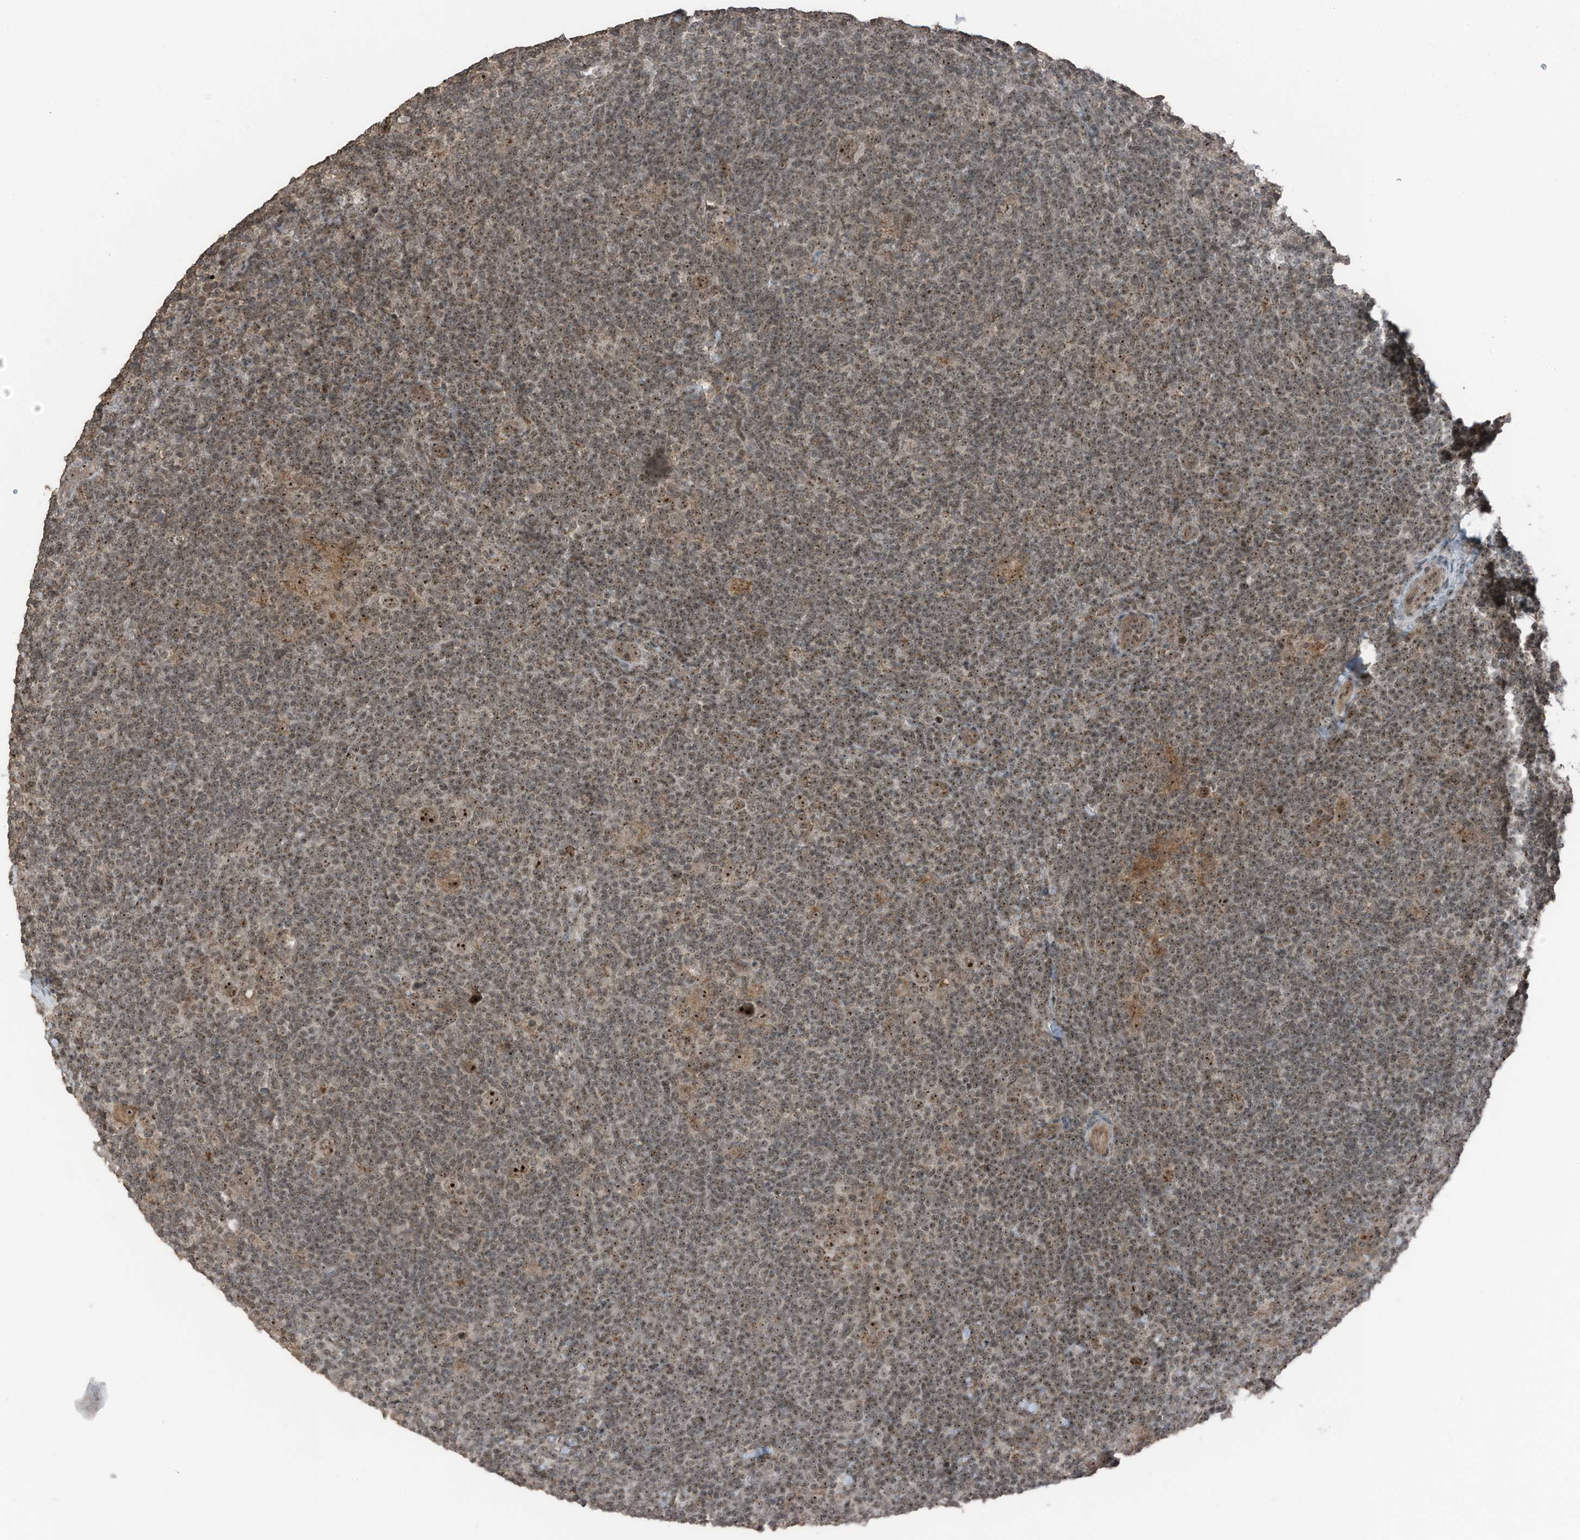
{"staining": {"intensity": "moderate", "quantity": ">75%", "location": "cytoplasmic/membranous,nuclear"}, "tissue": "lymphoma", "cell_type": "Tumor cells", "image_type": "cancer", "snomed": [{"axis": "morphology", "description": "Hodgkin's disease, NOS"}, {"axis": "topography", "description": "Lymph node"}], "caption": "Immunohistochemical staining of human Hodgkin's disease reveals moderate cytoplasmic/membranous and nuclear protein positivity in about >75% of tumor cells.", "gene": "UTP3", "patient": {"sex": "female", "age": 57}}